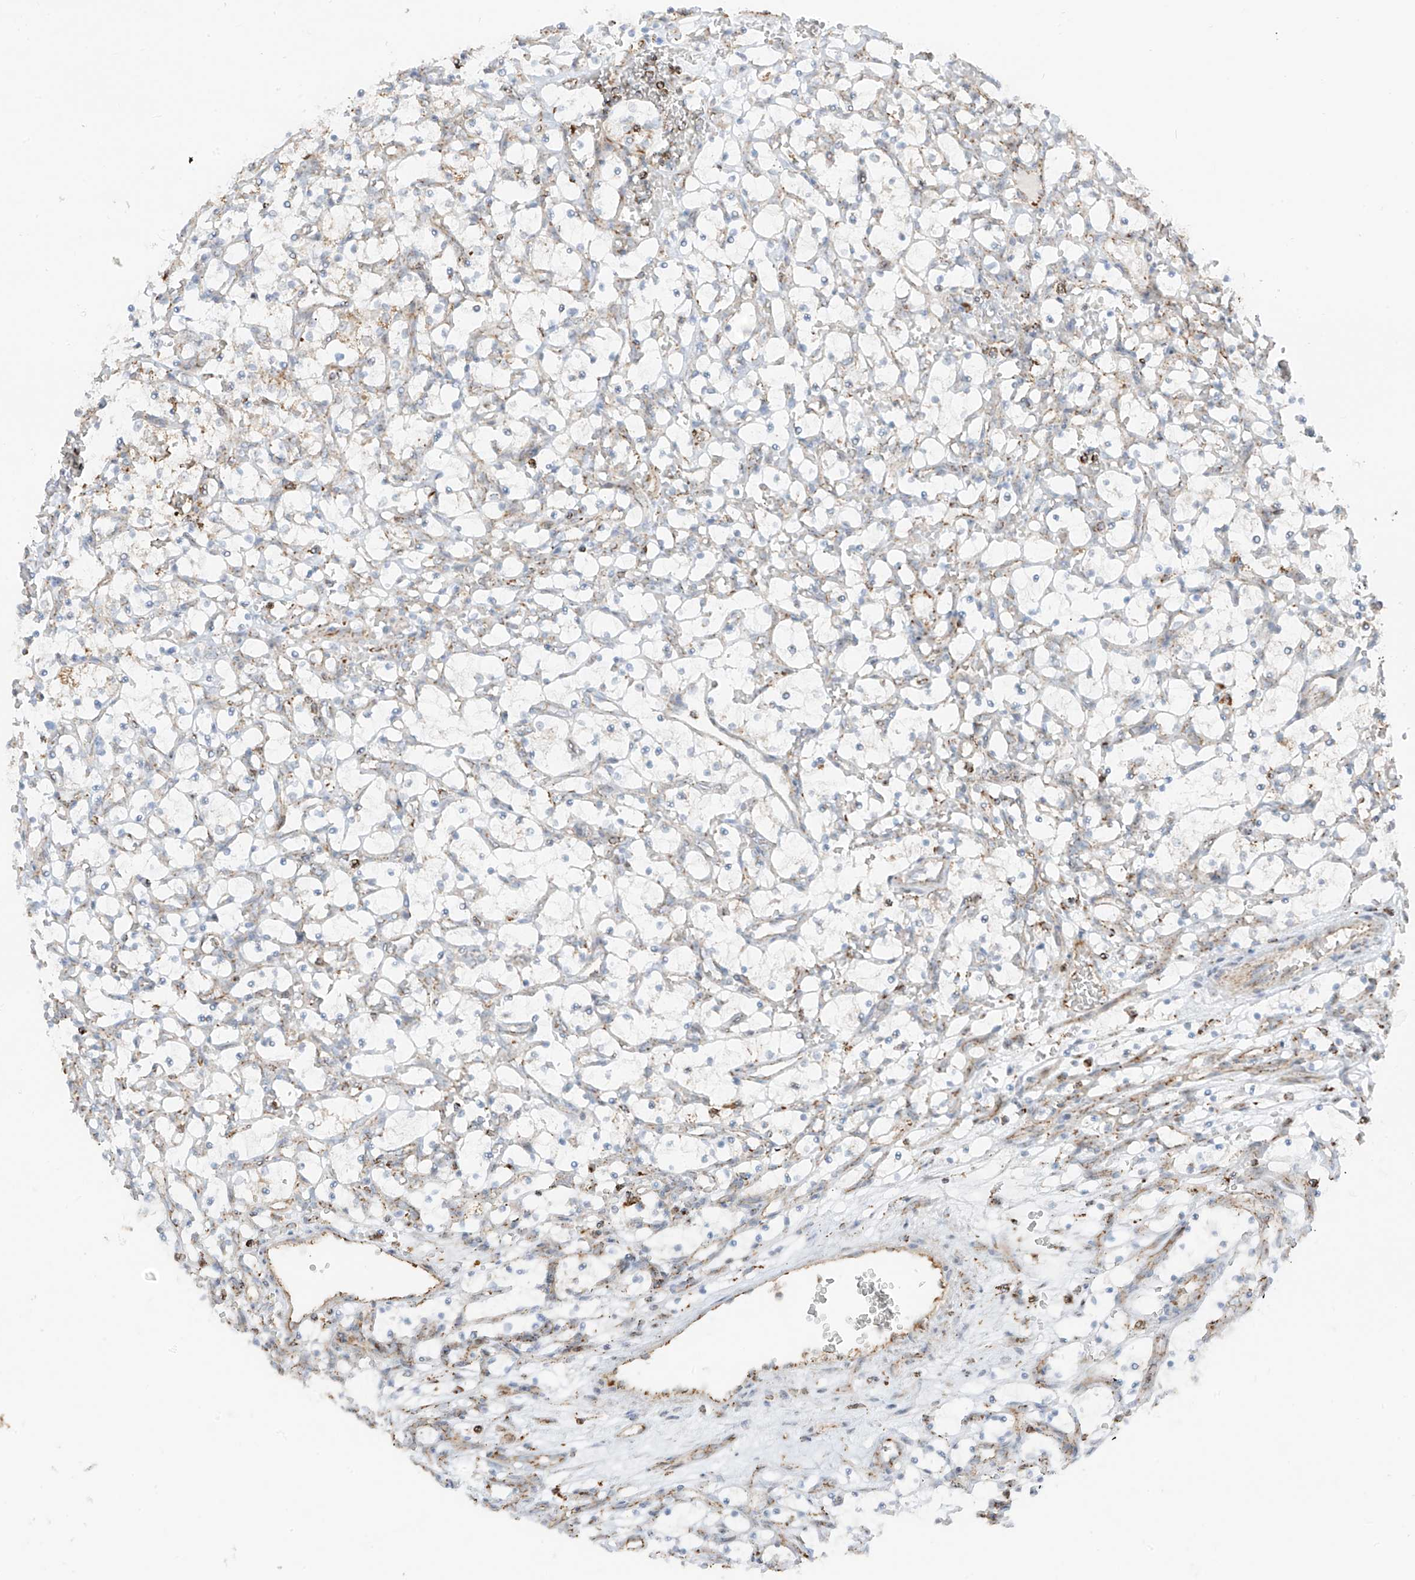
{"staining": {"intensity": "weak", "quantity": "<25%", "location": "cytoplasmic/membranous"}, "tissue": "renal cancer", "cell_type": "Tumor cells", "image_type": "cancer", "snomed": [{"axis": "morphology", "description": "Adenocarcinoma, NOS"}, {"axis": "topography", "description": "Kidney"}], "caption": "Protein analysis of adenocarcinoma (renal) exhibits no significant staining in tumor cells.", "gene": "ETHE1", "patient": {"sex": "female", "age": 69}}